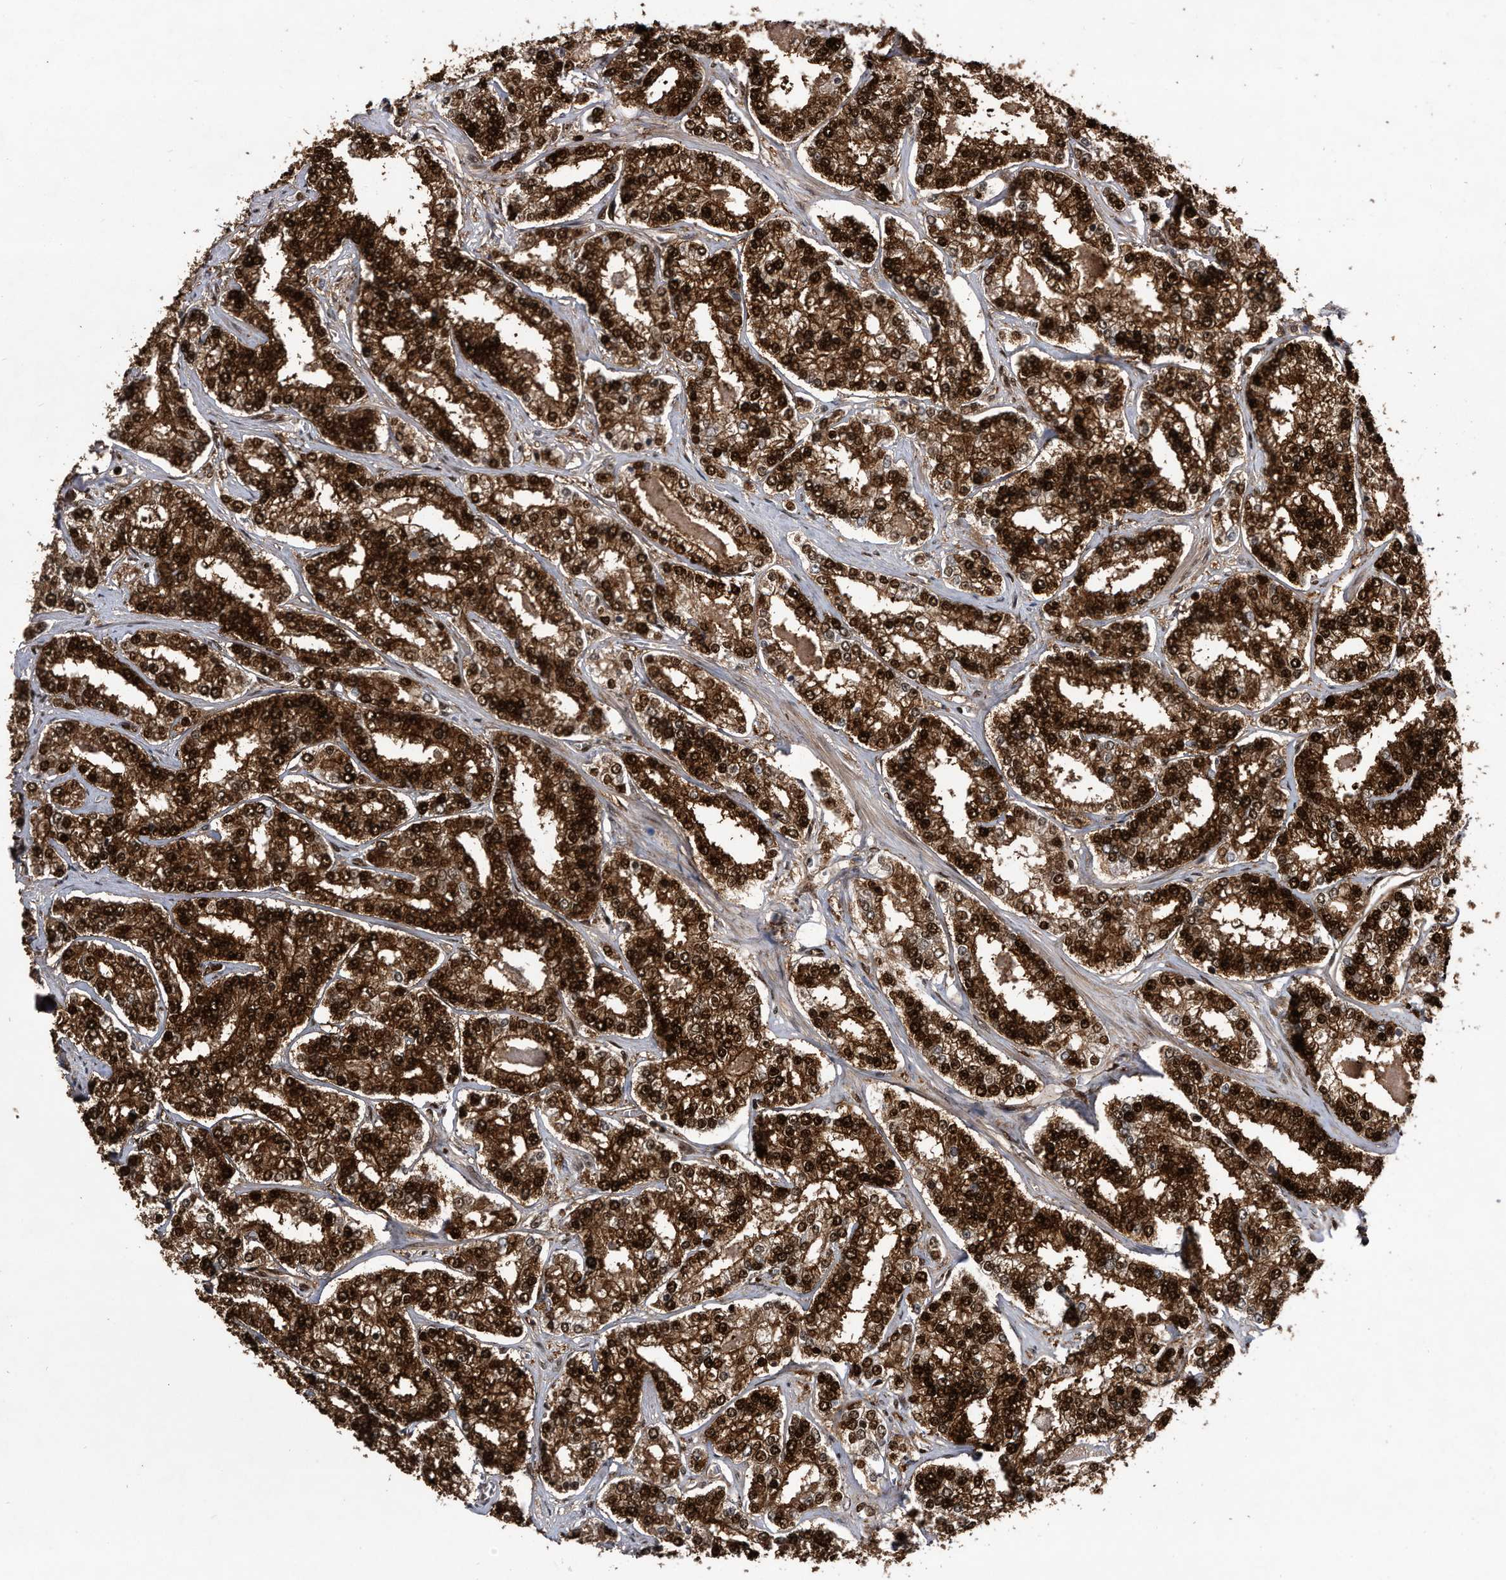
{"staining": {"intensity": "strong", "quantity": ">75%", "location": "cytoplasmic/membranous,nuclear"}, "tissue": "prostate cancer", "cell_type": "Tumor cells", "image_type": "cancer", "snomed": [{"axis": "morphology", "description": "Normal tissue, NOS"}, {"axis": "morphology", "description": "Adenocarcinoma, High grade"}, {"axis": "topography", "description": "Prostate"}], "caption": "Prostate cancer (adenocarcinoma (high-grade)) stained for a protein (brown) shows strong cytoplasmic/membranous and nuclear positive expression in approximately >75% of tumor cells.", "gene": "RAD23B", "patient": {"sex": "male", "age": 83}}